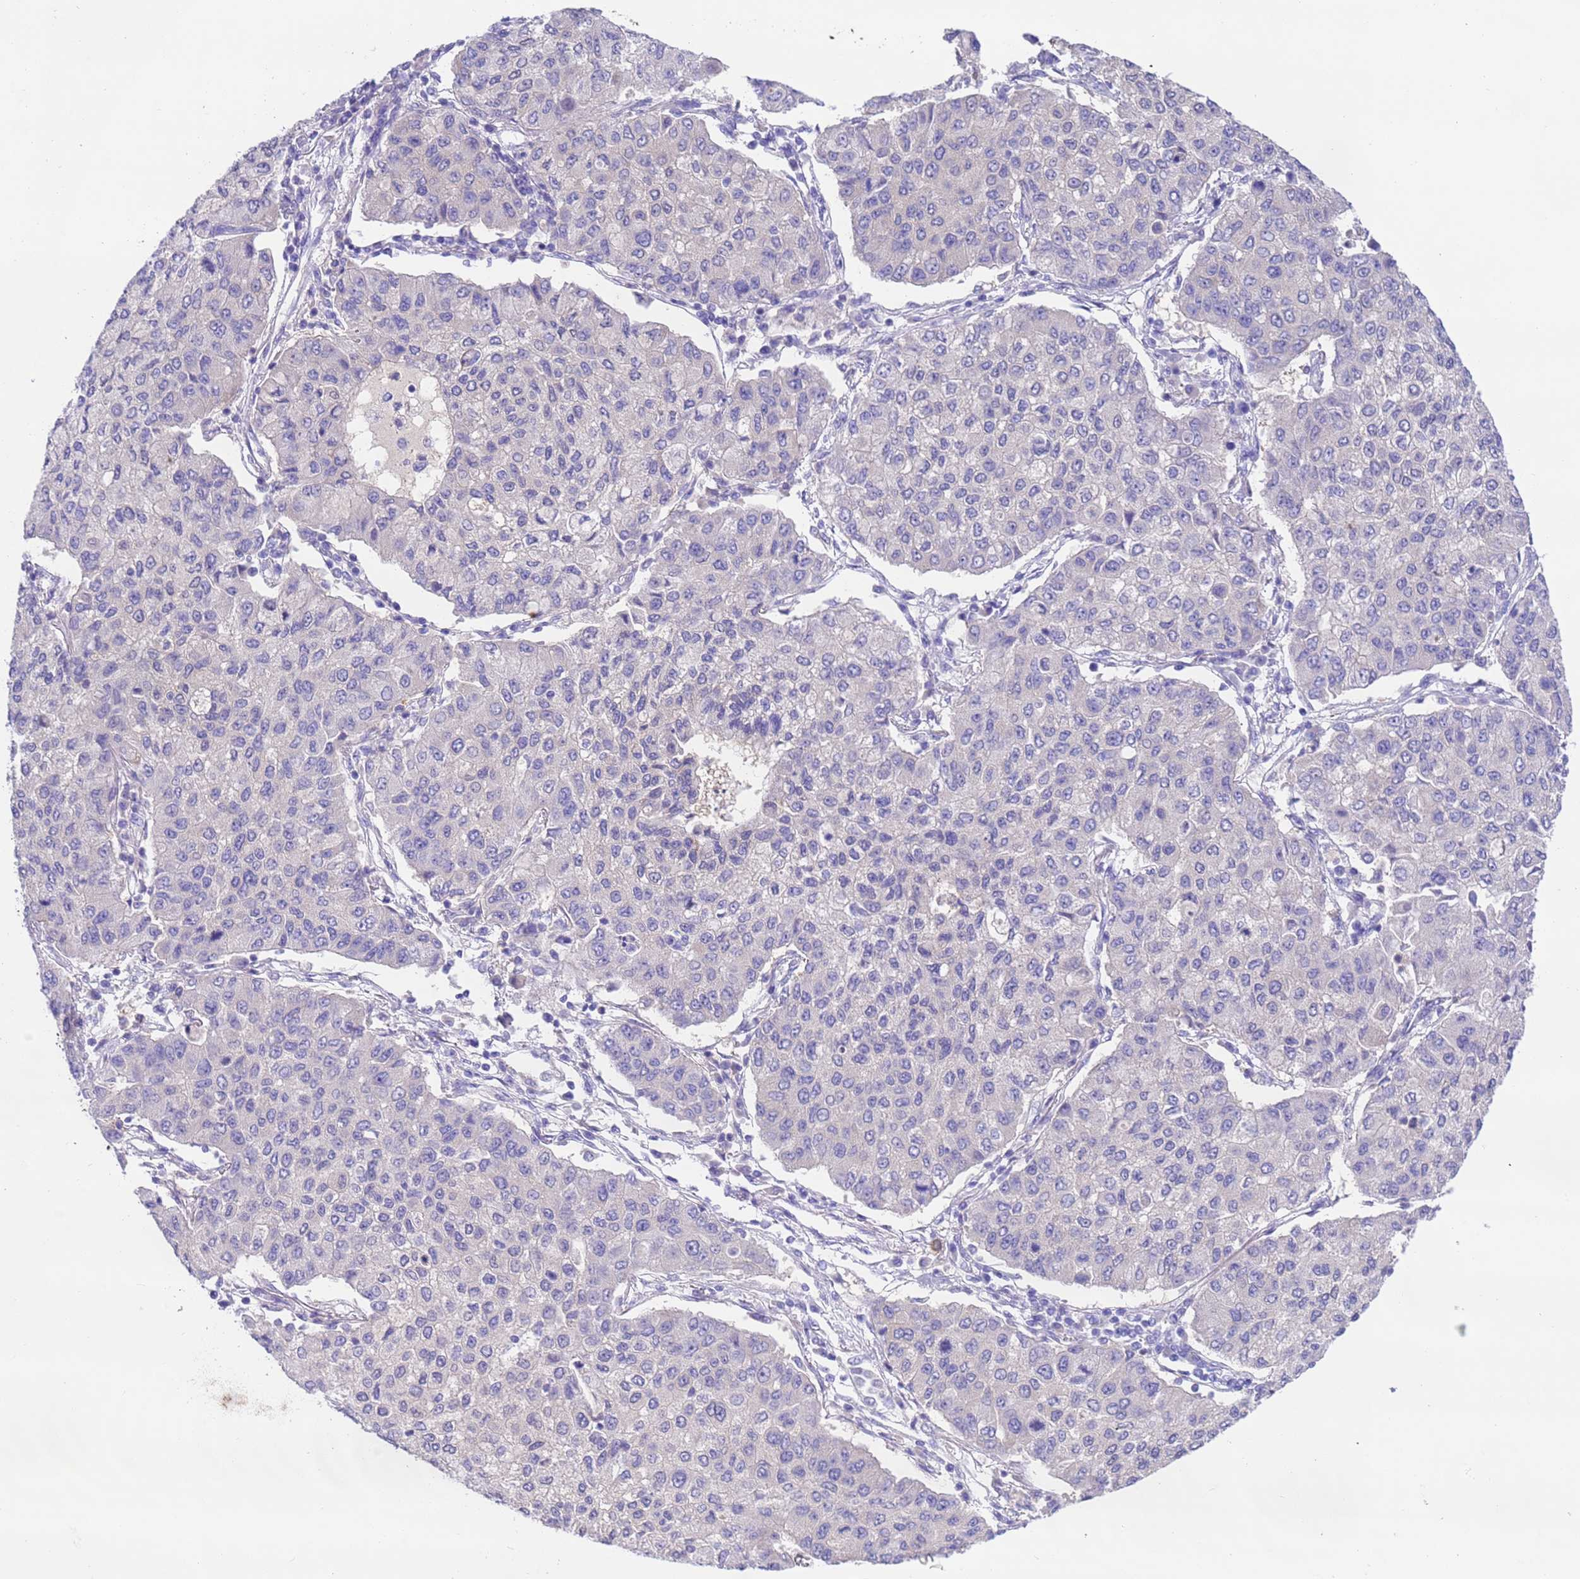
{"staining": {"intensity": "negative", "quantity": "none", "location": "none"}, "tissue": "lung cancer", "cell_type": "Tumor cells", "image_type": "cancer", "snomed": [{"axis": "morphology", "description": "Squamous cell carcinoma, NOS"}, {"axis": "topography", "description": "Lung"}], "caption": "Tumor cells show no significant protein staining in lung cancer (squamous cell carcinoma).", "gene": "USP38", "patient": {"sex": "male", "age": 74}}